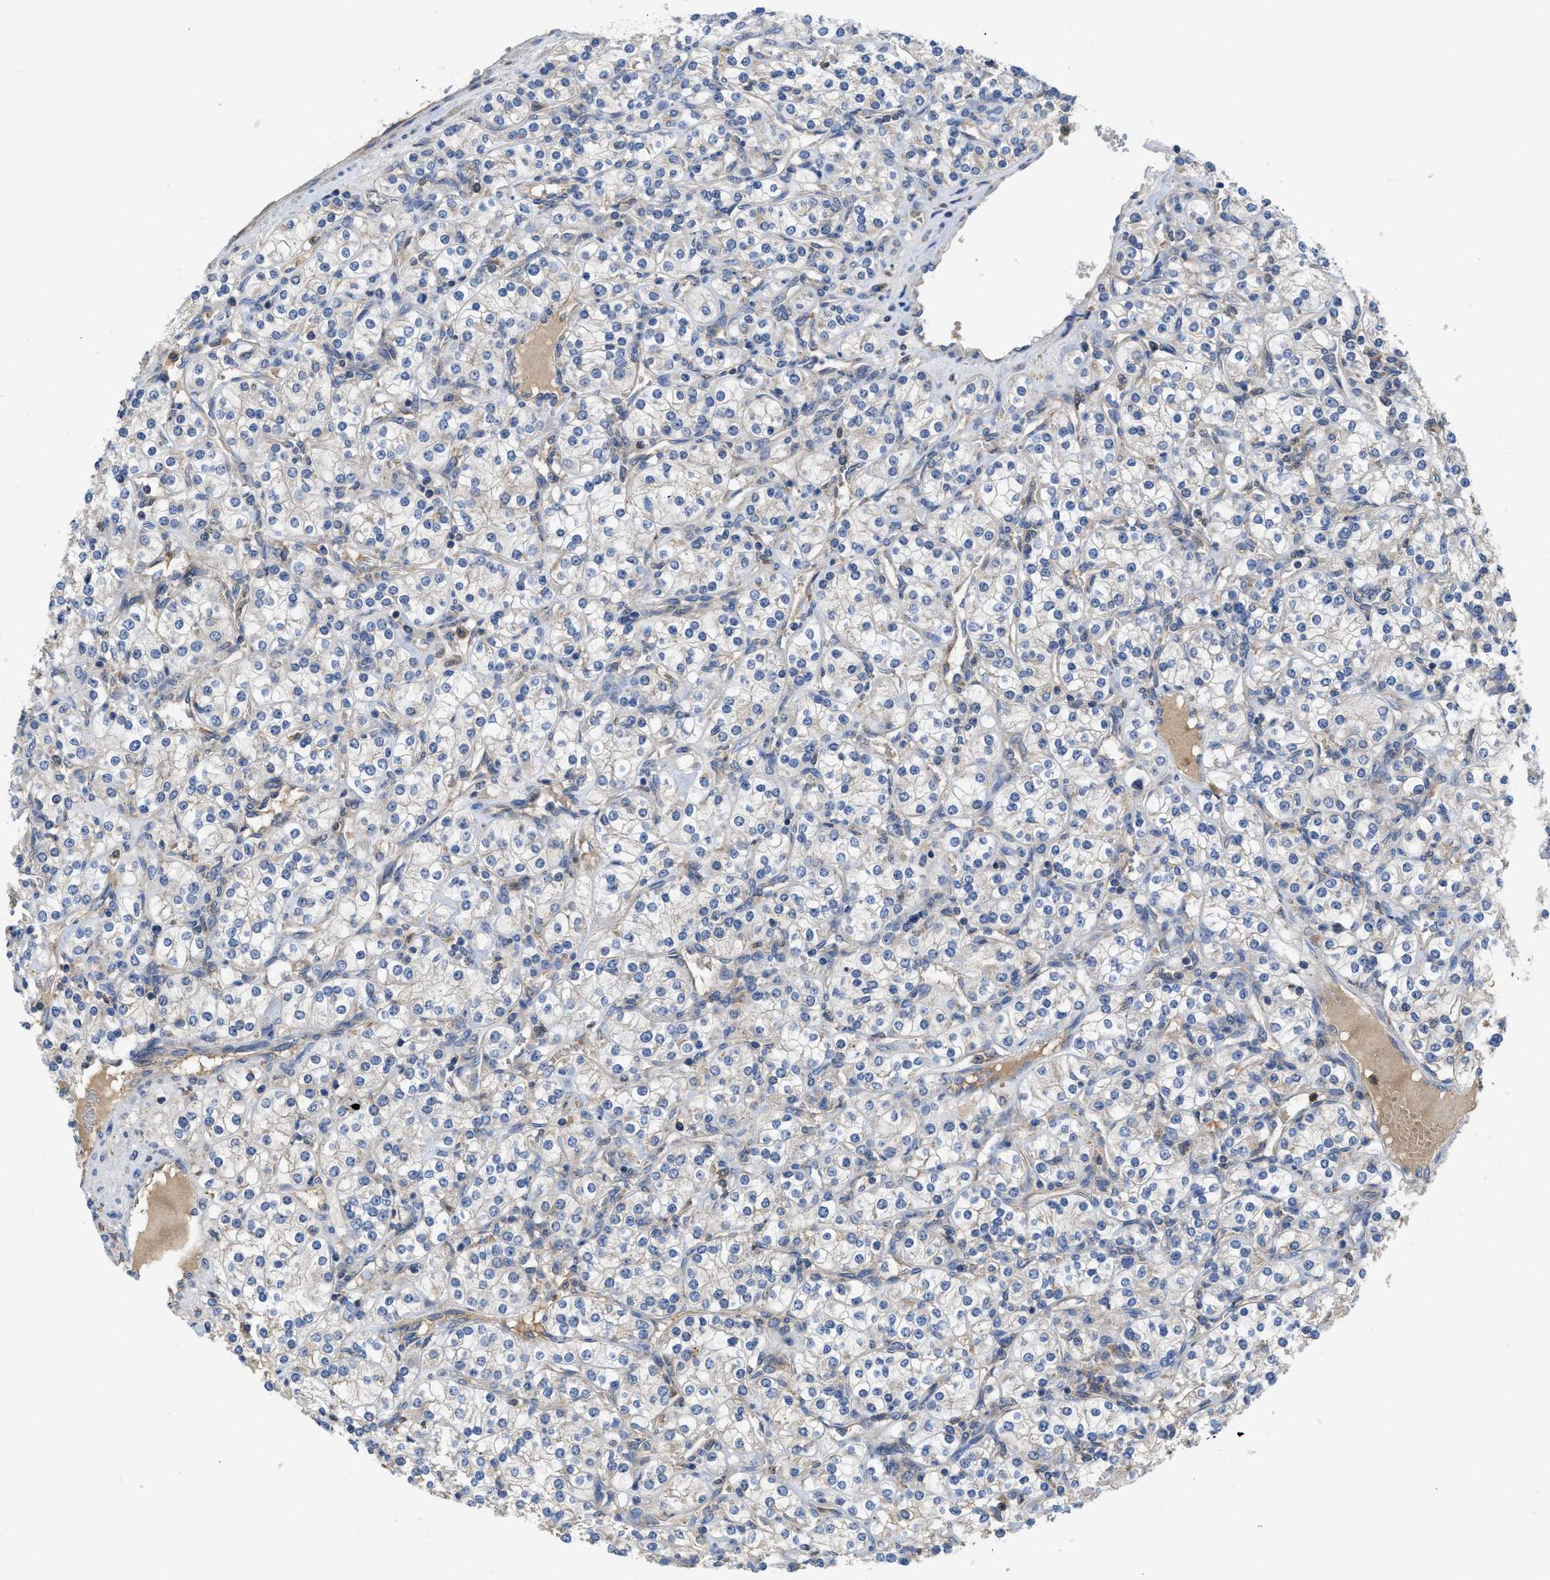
{"staining": {"intensity": "negative", "quantity": "none", "location": "none"}, "tissue": "renal cancer", "cell_type": "Tumor cells", "image_type": "cancer", "snomed": [{"axis": "morphology", "description": "Adenocarcinoma, NOS"}, {"axis": "topography", "description": "Kidney"}], "caption": "There is no significant positivity in tumor cells of adenocarcinoma (renal). (DAB (3,3'-diaminobenzidine) immunohistochemistry visualized using brightfield microscopy, high magnification).", "gene": "RNF216", "patient": {"sex": "male", "age": 77}}